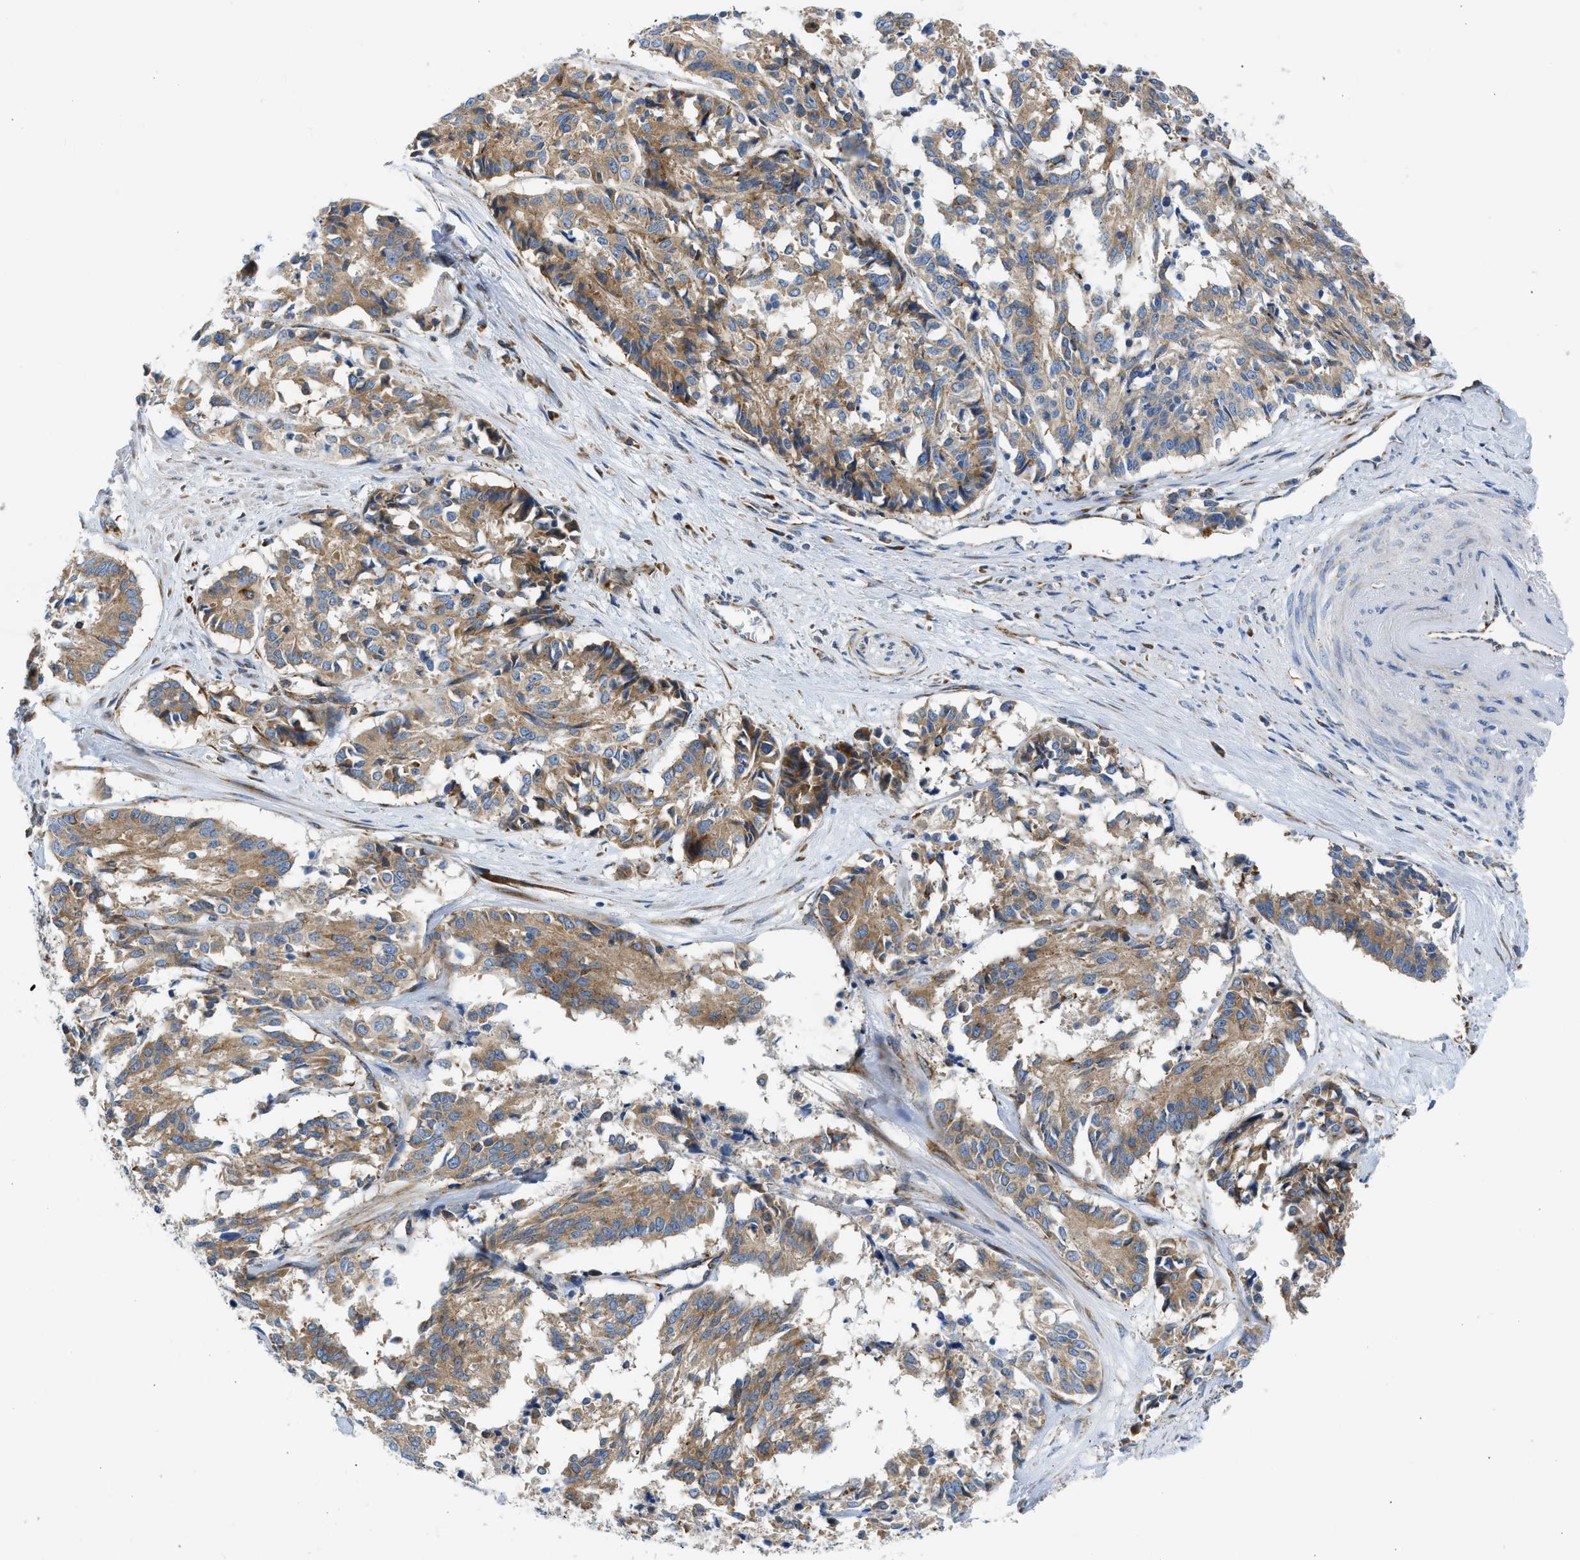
{"staining": {"intensity": "moderate", "quantity": ">75%", "location": "cytoplasmic/membranous"}, "tissue": "cervical cancer", "cell_type": "Tumor cells", "image_type": "cancer", "snomed": [{"axis": "morphology", "description": "Squamous cell carcinoma, NOS"}, {"axis": "topography", "description": "Cervix"}], "caption": "Squamous cell carcinoma (cervical) tissue reveals moderate cytoplasmic/membranous expression in approximately >75% of tumor cells, visualized by immunohistochemistry.", "gene": "CAMKK2", "patient": {"sex": "female", "age": 35}}